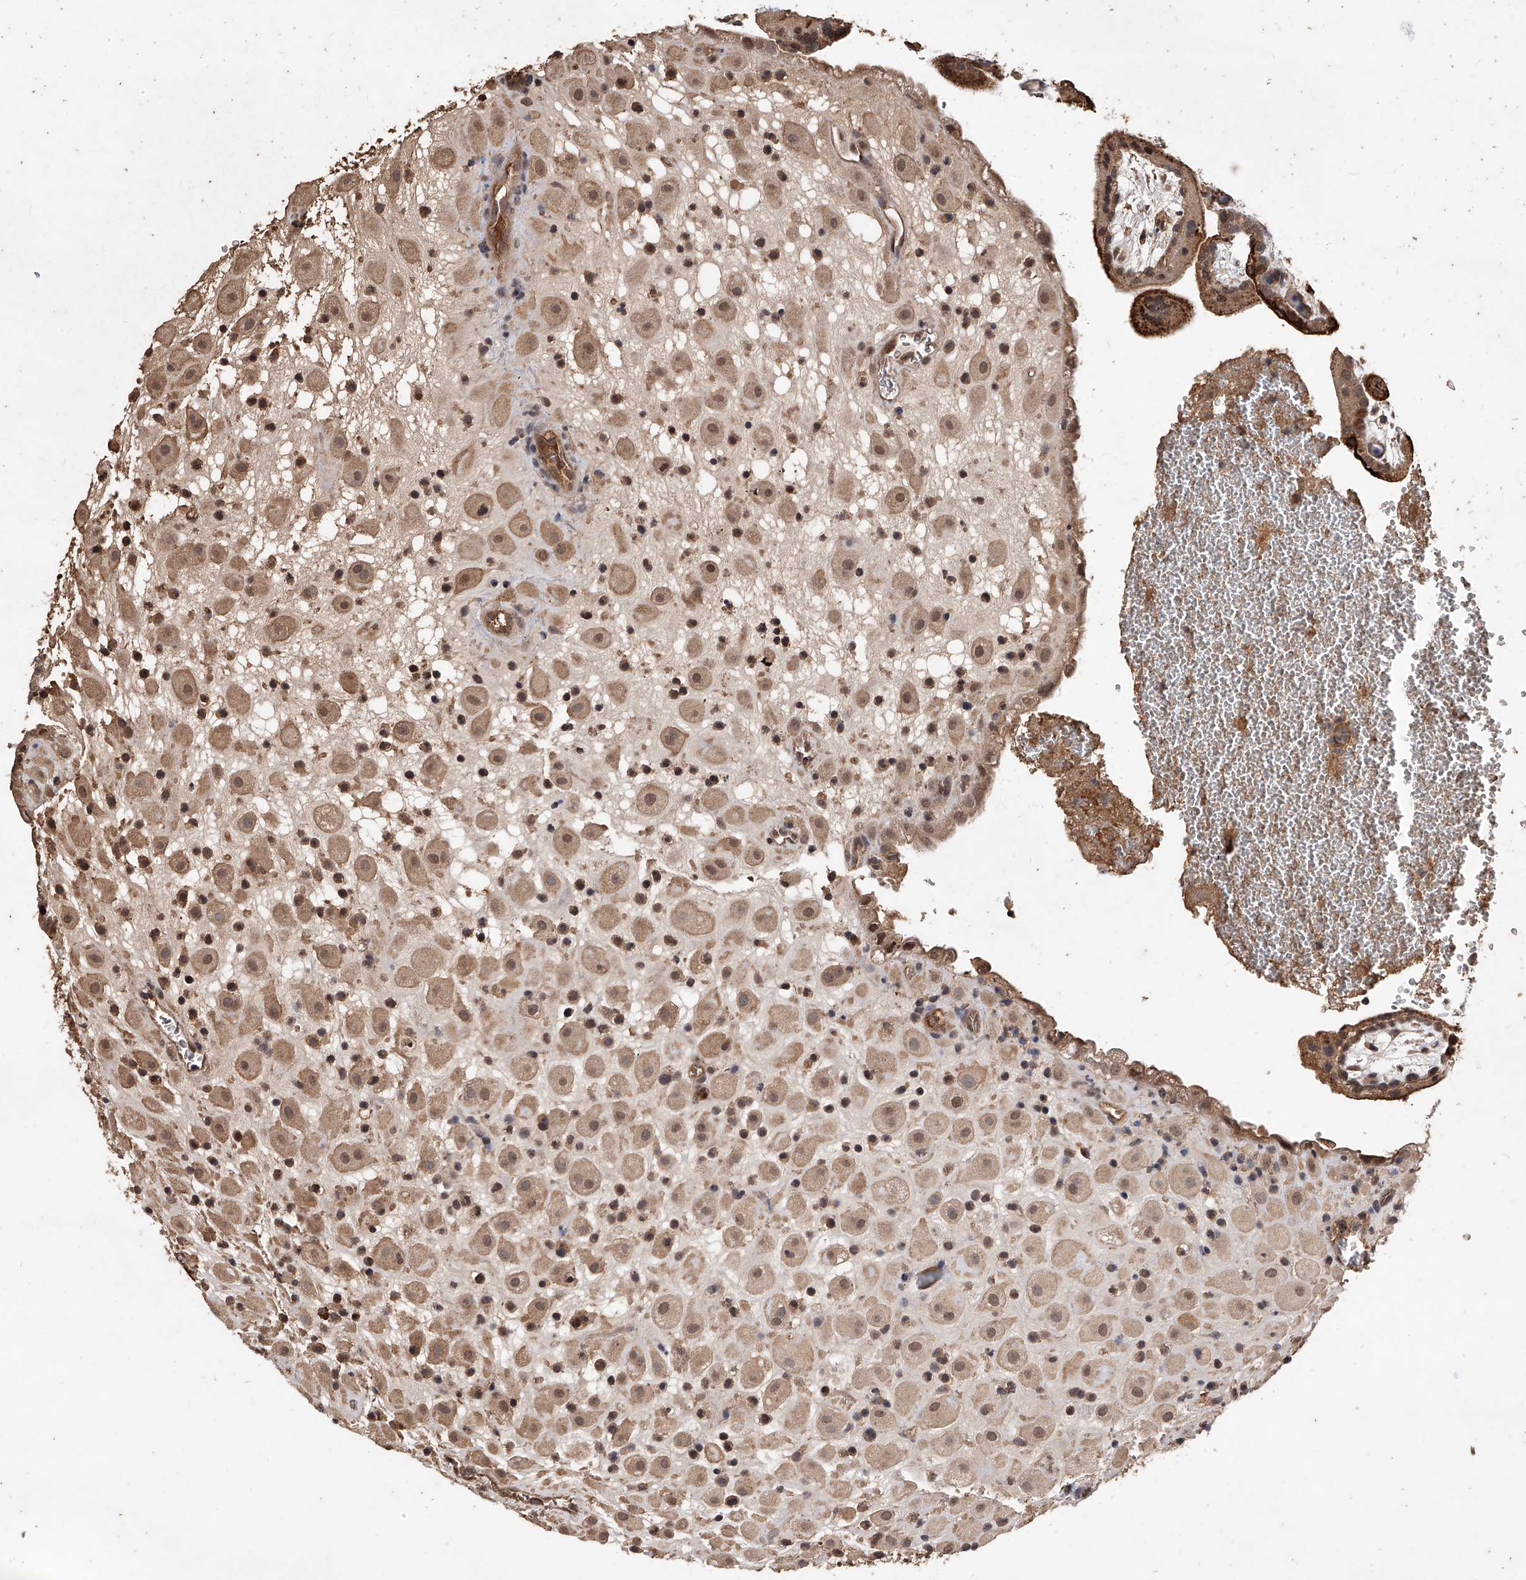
{"staining": {"intensity": "moderate", "quantity": ">75%", "location": "cytoplasmic/membranous,nuclear"}, "tissue": "placenta", "cell_type": "Decidual cells", "image_type": "normal", "snomed": [{"axis": "morphology", "description": "Normal tissue, NOS"}, {"axis": "topography", "description": "Placenta"}], "caption": "Placenta stained with DAB (3,3'-diaminobenzidine) IHC shows medium levels of moderate cytoplasmic/membranous,nuclear positivity in about >75% of decidual cells. (DAB IHC with brightfield microscopy, high magnification).", "gene": "CFAP410", "patient": {"sex": "female", "age": 35}}